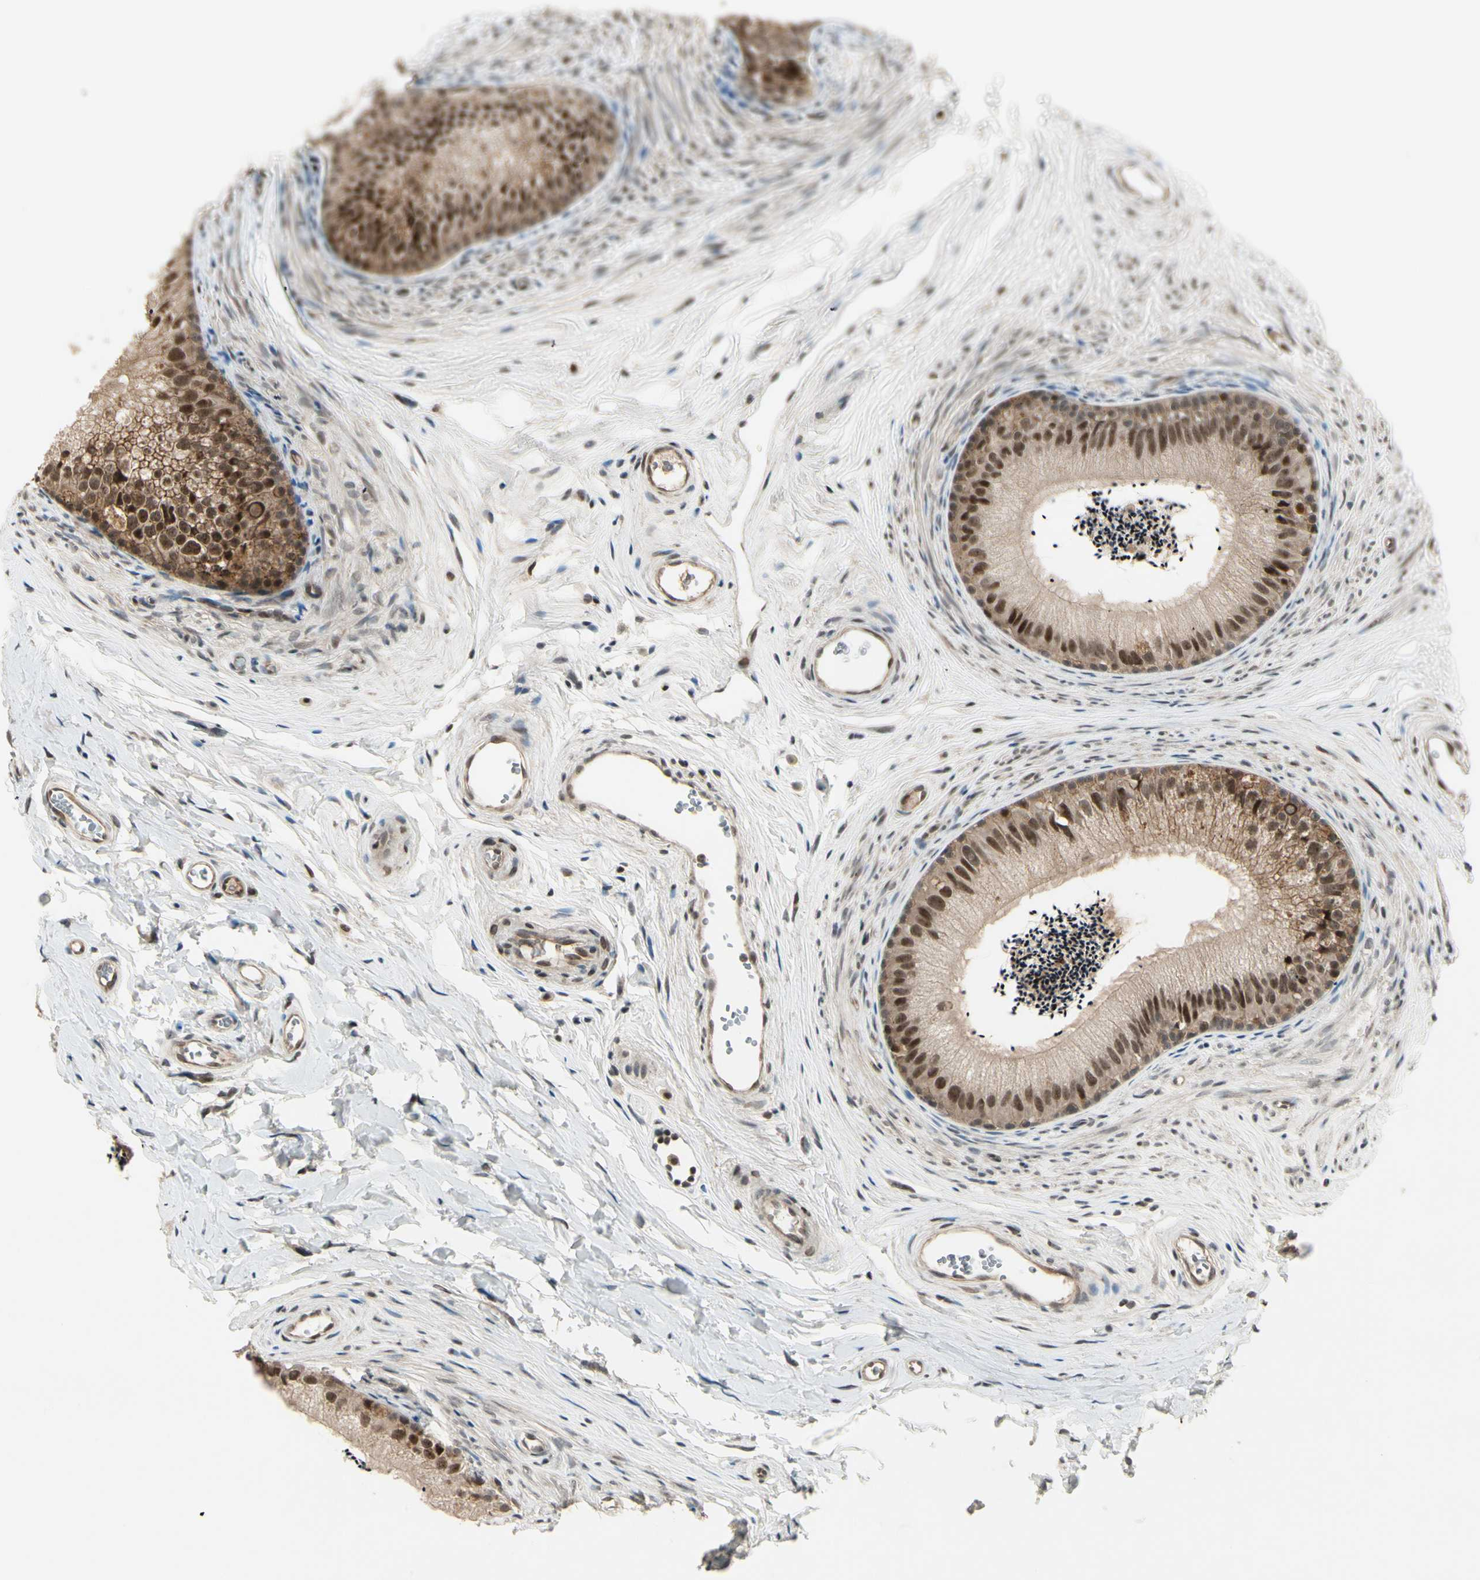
{"staining": {"intensity": "moderate", "quantity": ">75%", "location": "nuclear"}, "tissue": "epididymis", "cell_type": "Glandular cells", "image_type": "normal", "snomed": [{"axis": "morphology", "description": "Normal tissue, NOS"}, {"axis": "topography", "description": "Epididymis"}], "caption": "High-magnification brightfield microscopy of unremarkable epididymis stained with DAB (3,3'-diaminobenzidine) (brown) and counterstained with hematoxylin (blue). glandular cells exhibit moderate nuclear expression is appreciated in about>75% of cells. The staining is performed using DAB (3,3'-diaminobenzidine) brown chromogen to label protein expression. The nuclei are counter-stained blue using hematoxylin.", "gene": "CDK11A", "patient": {"sex": "male", "age": 56}}